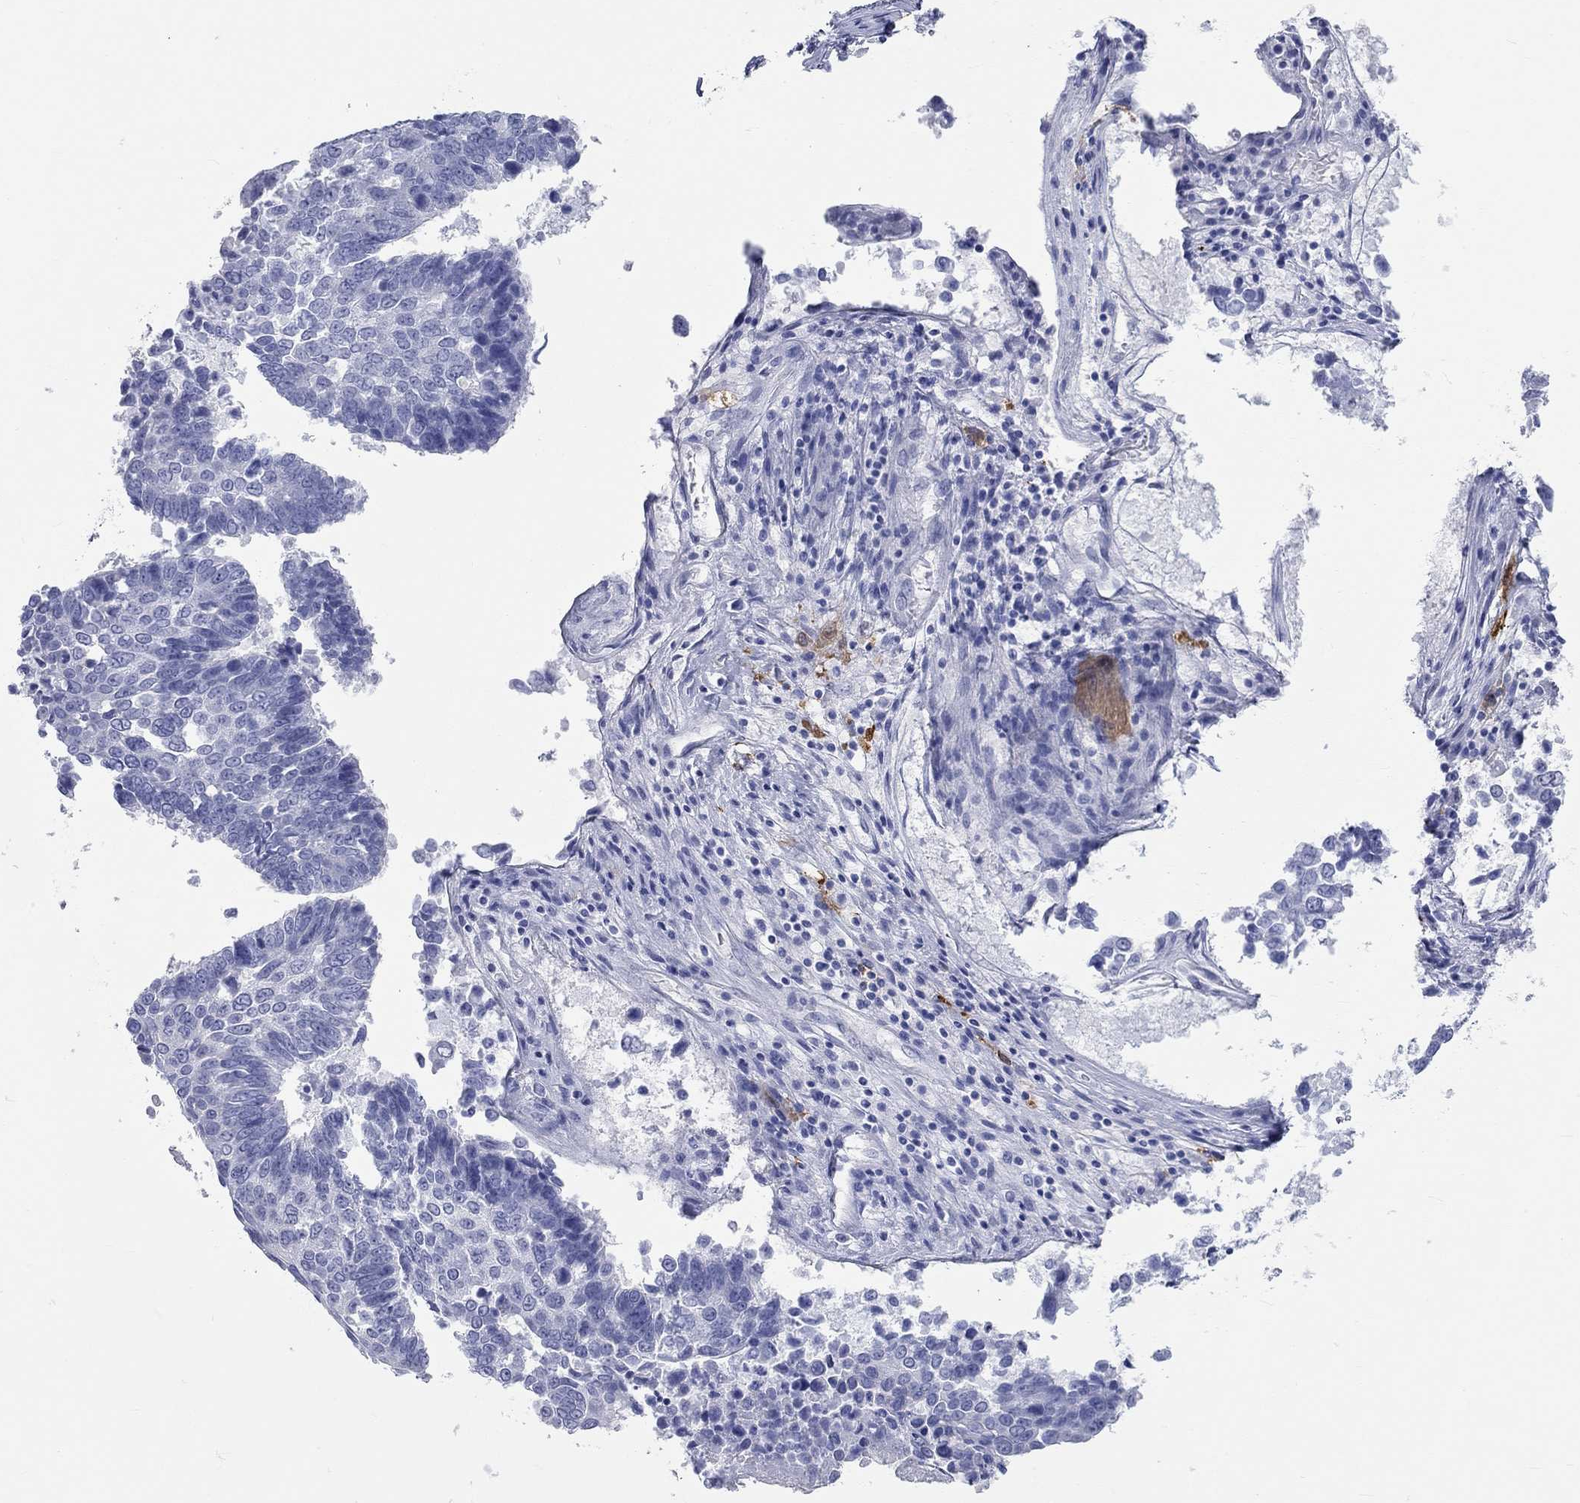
{"staining": {"intensity": "negative", "quantity": "none", "location": "none"}, "tissue": "lung cancer", "cell_type": "Tumor cells", "image_type": "cancer", "snomed": [{"axis": "morphology", "description": "Squamous cell carcinoma, NOS"}, {"axis": "topography", "description": "Lung"}], "caption": "Image shows no protein expression in tumor cells of squamous cell carcinoma (lung) tissue.", "gene": "SPATA9", "patient": {"sex": "male", "age": 73}}